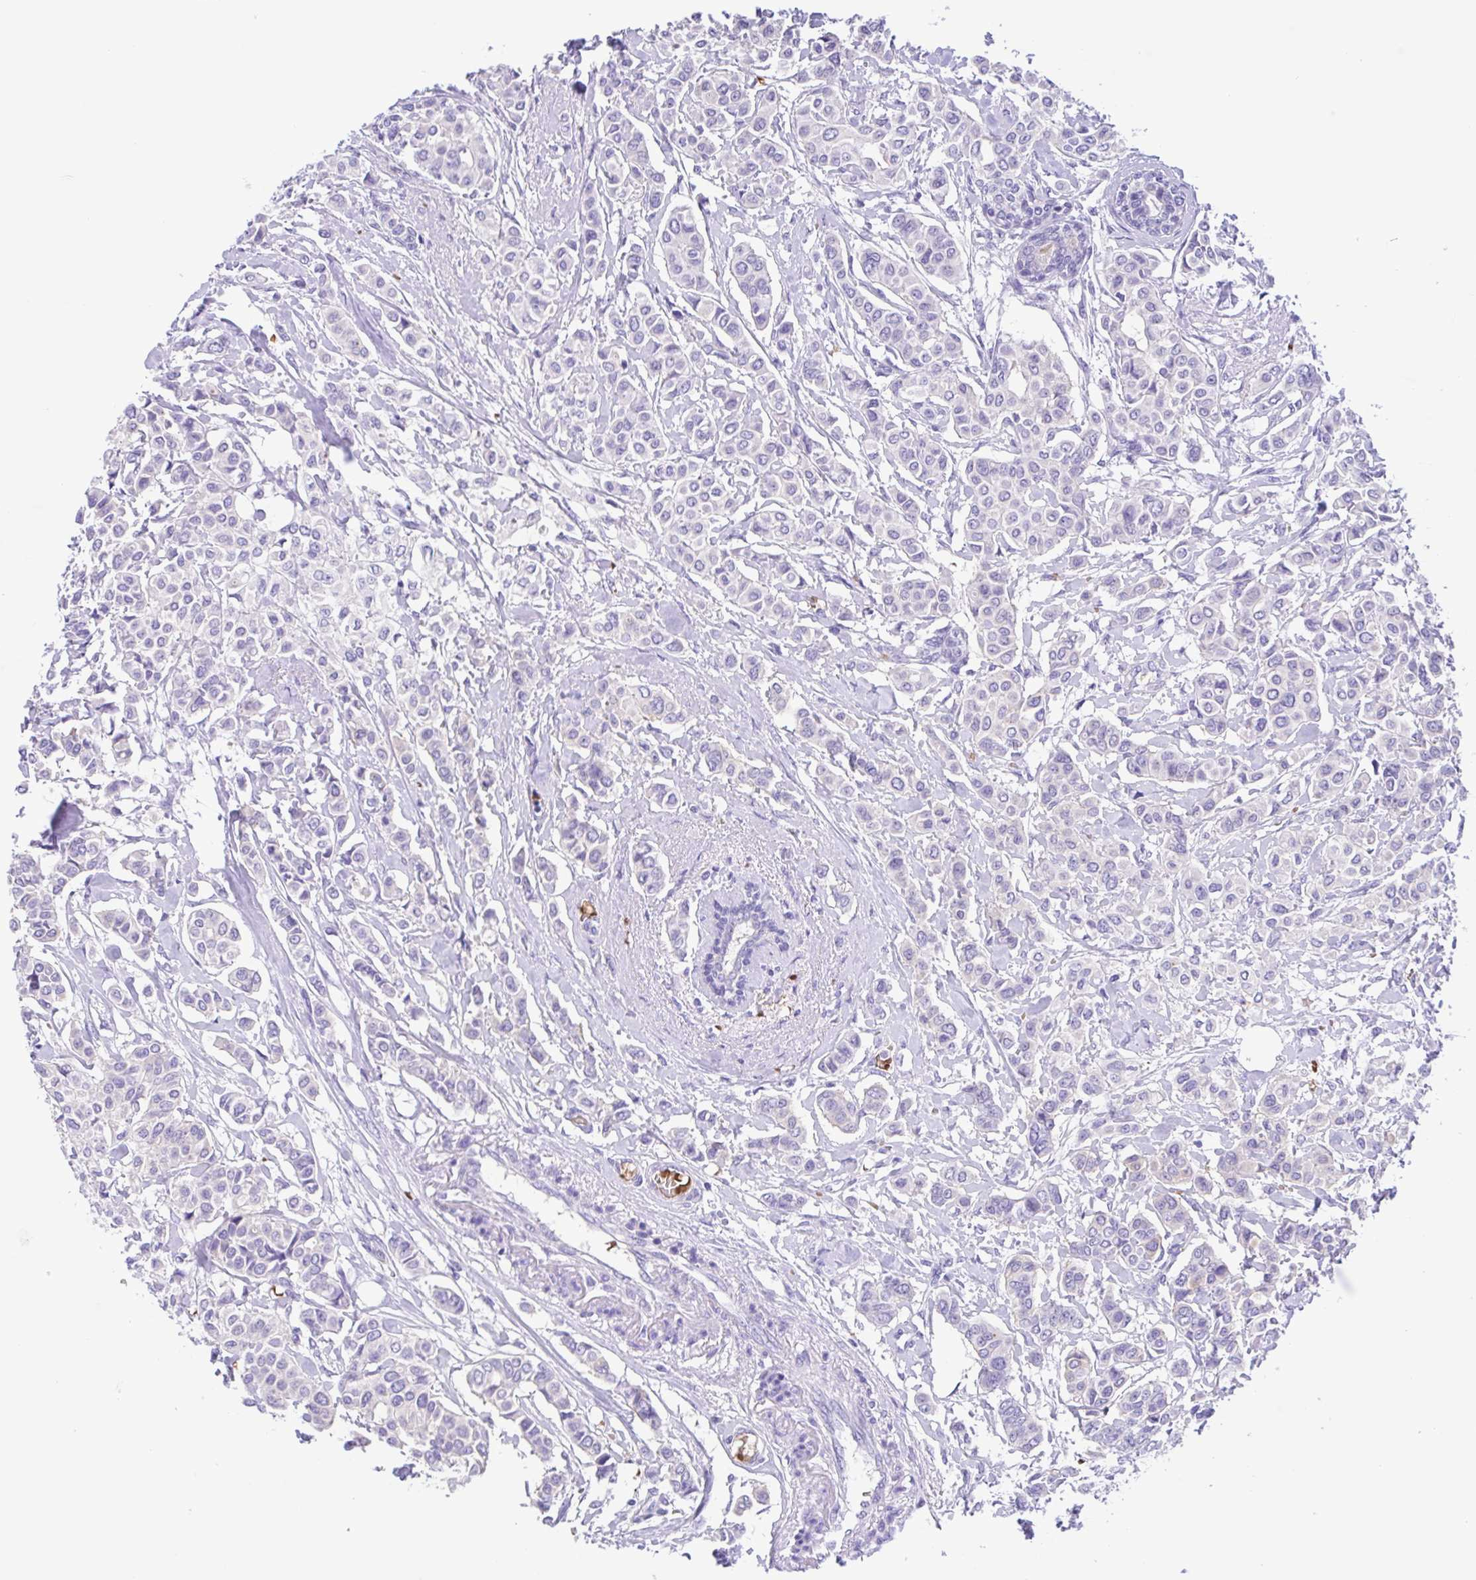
{"staining": {"intensity": "negative", "quantity": "none", "location": "none"}, "tissue": "breast cancer", "cell_type": "Tumor cells", "image_type": "cancer", "snomed": [{"axis": "morphology", "description": "Lobular carcinoma"}, {"axis": "topography", "description": "Breast"}], "caption": "Tumor cells are negative for brown protein staining in breast lobular carcinoma.", "gene": "TMEM79", "patient": {"sex": "female", "age": 51}}